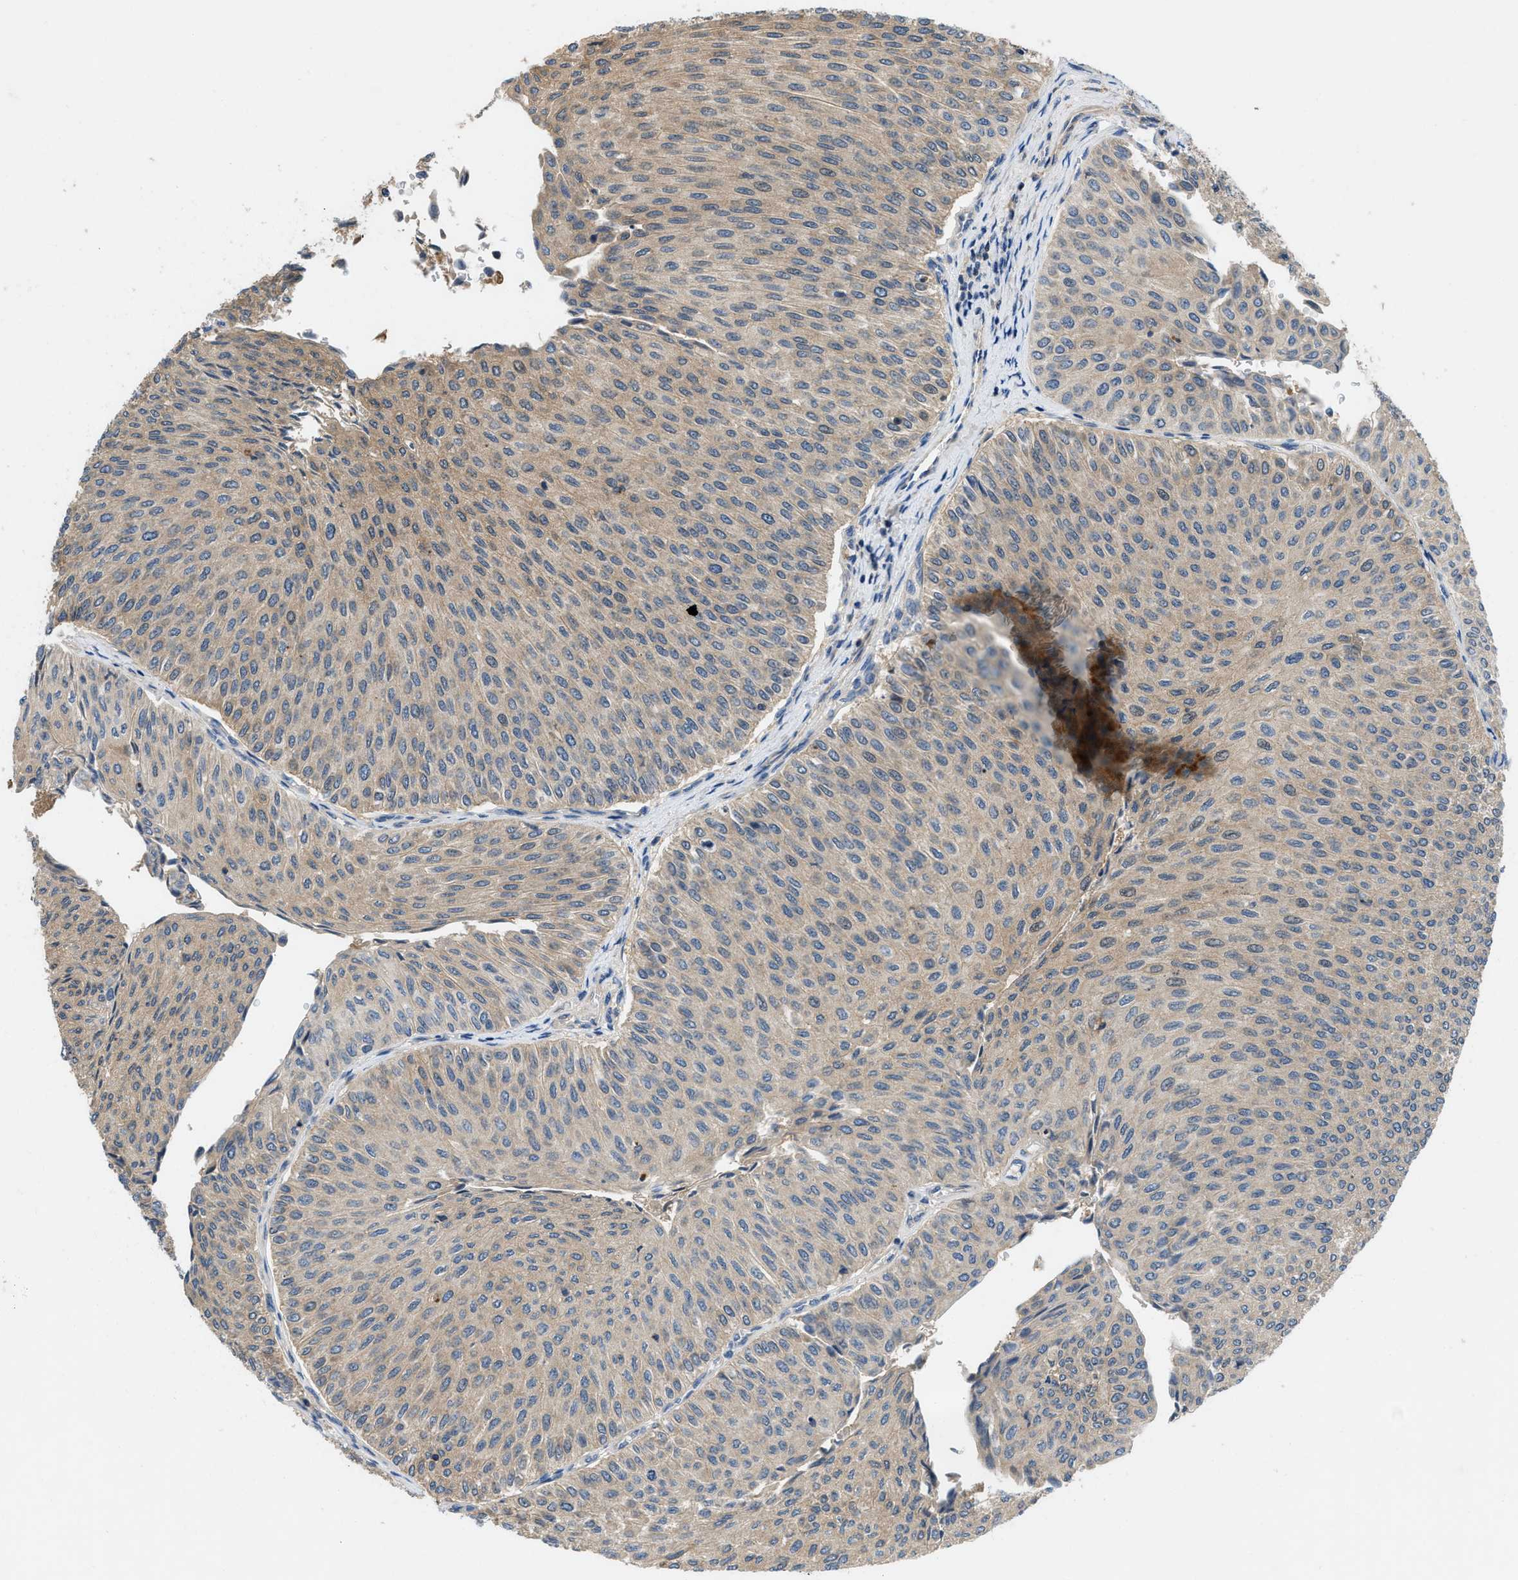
{"staining": {"intensity": "weak", "quantity": "25%-75%", "location": "cytoplasmic/membranous"}, "tissue": "urothelial cancer", "cell_type": "Tumor cells", "image_type": "cancer", "snomed": [{"axis": "morphology", "description": "Urothelial carcinoma, Low grade"}, {"axis": "topography", "description": "Urinary bladder"}], "caption": "The photomicrograph displays staining of urothelial carcinoma (low-grade), revealing weak cytoplasmic/membranous protein positivity (brown color) within tumor cells.", "gene": "GPR31", "patient": {"sex": "male", "age": 78}}